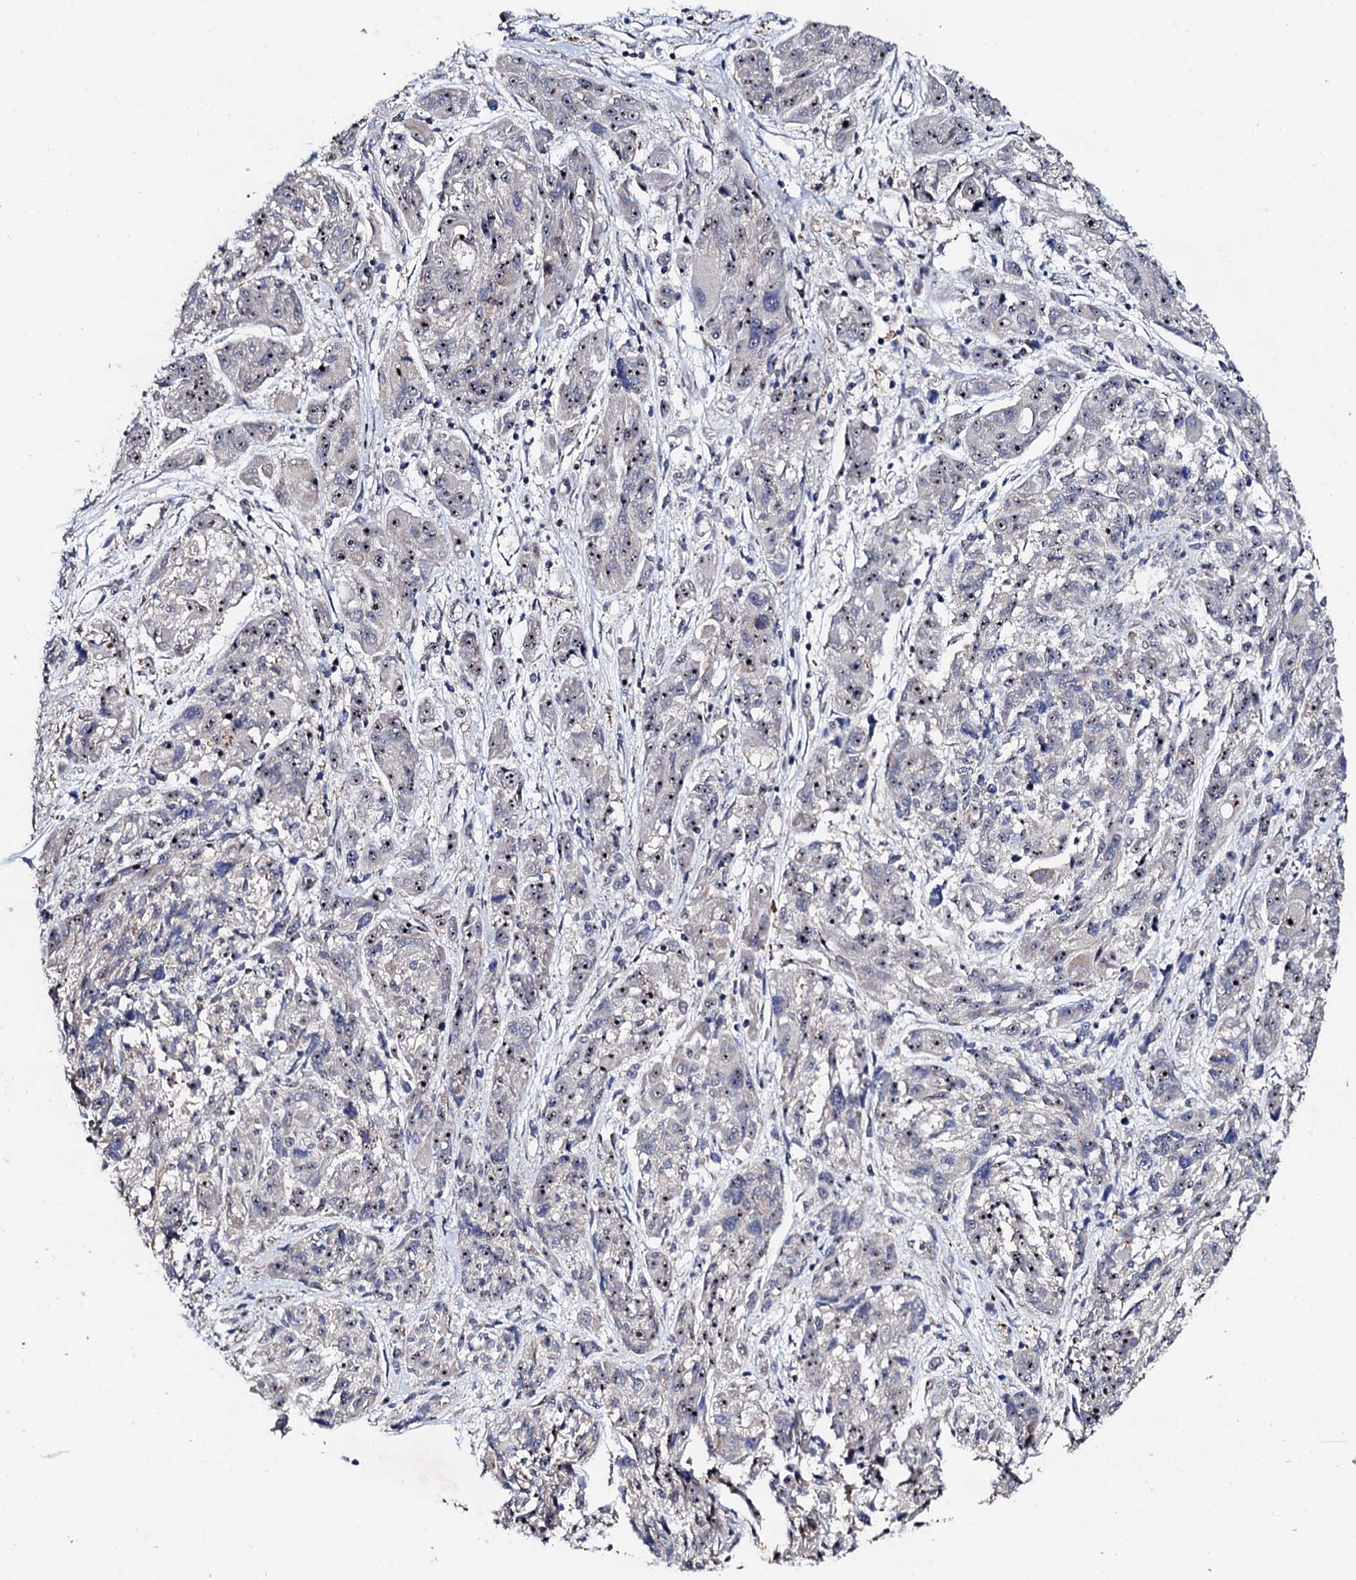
{"staining": {"intensity": "moderate", "quantity": "25%-75%", "location": "nuclear"}, "tissue": "melanoma", "cell_type": "Tumor cells", "image_type": "cancer", "snomed": [{"axis": "morphology", "description": "Malignant melanoma, NOS"}, {"axis": "topography", "description": "Skin"}], "caption": "Immunohistochemistry histopathology image of human malignant melanoma stained for a protein (brown), which shows medium levels of moderate nuclear positivity in approximately 25%-75% of tumor cells.", "gene": "GTPBP4", "patient": {"sex": "male", "age": 53}}